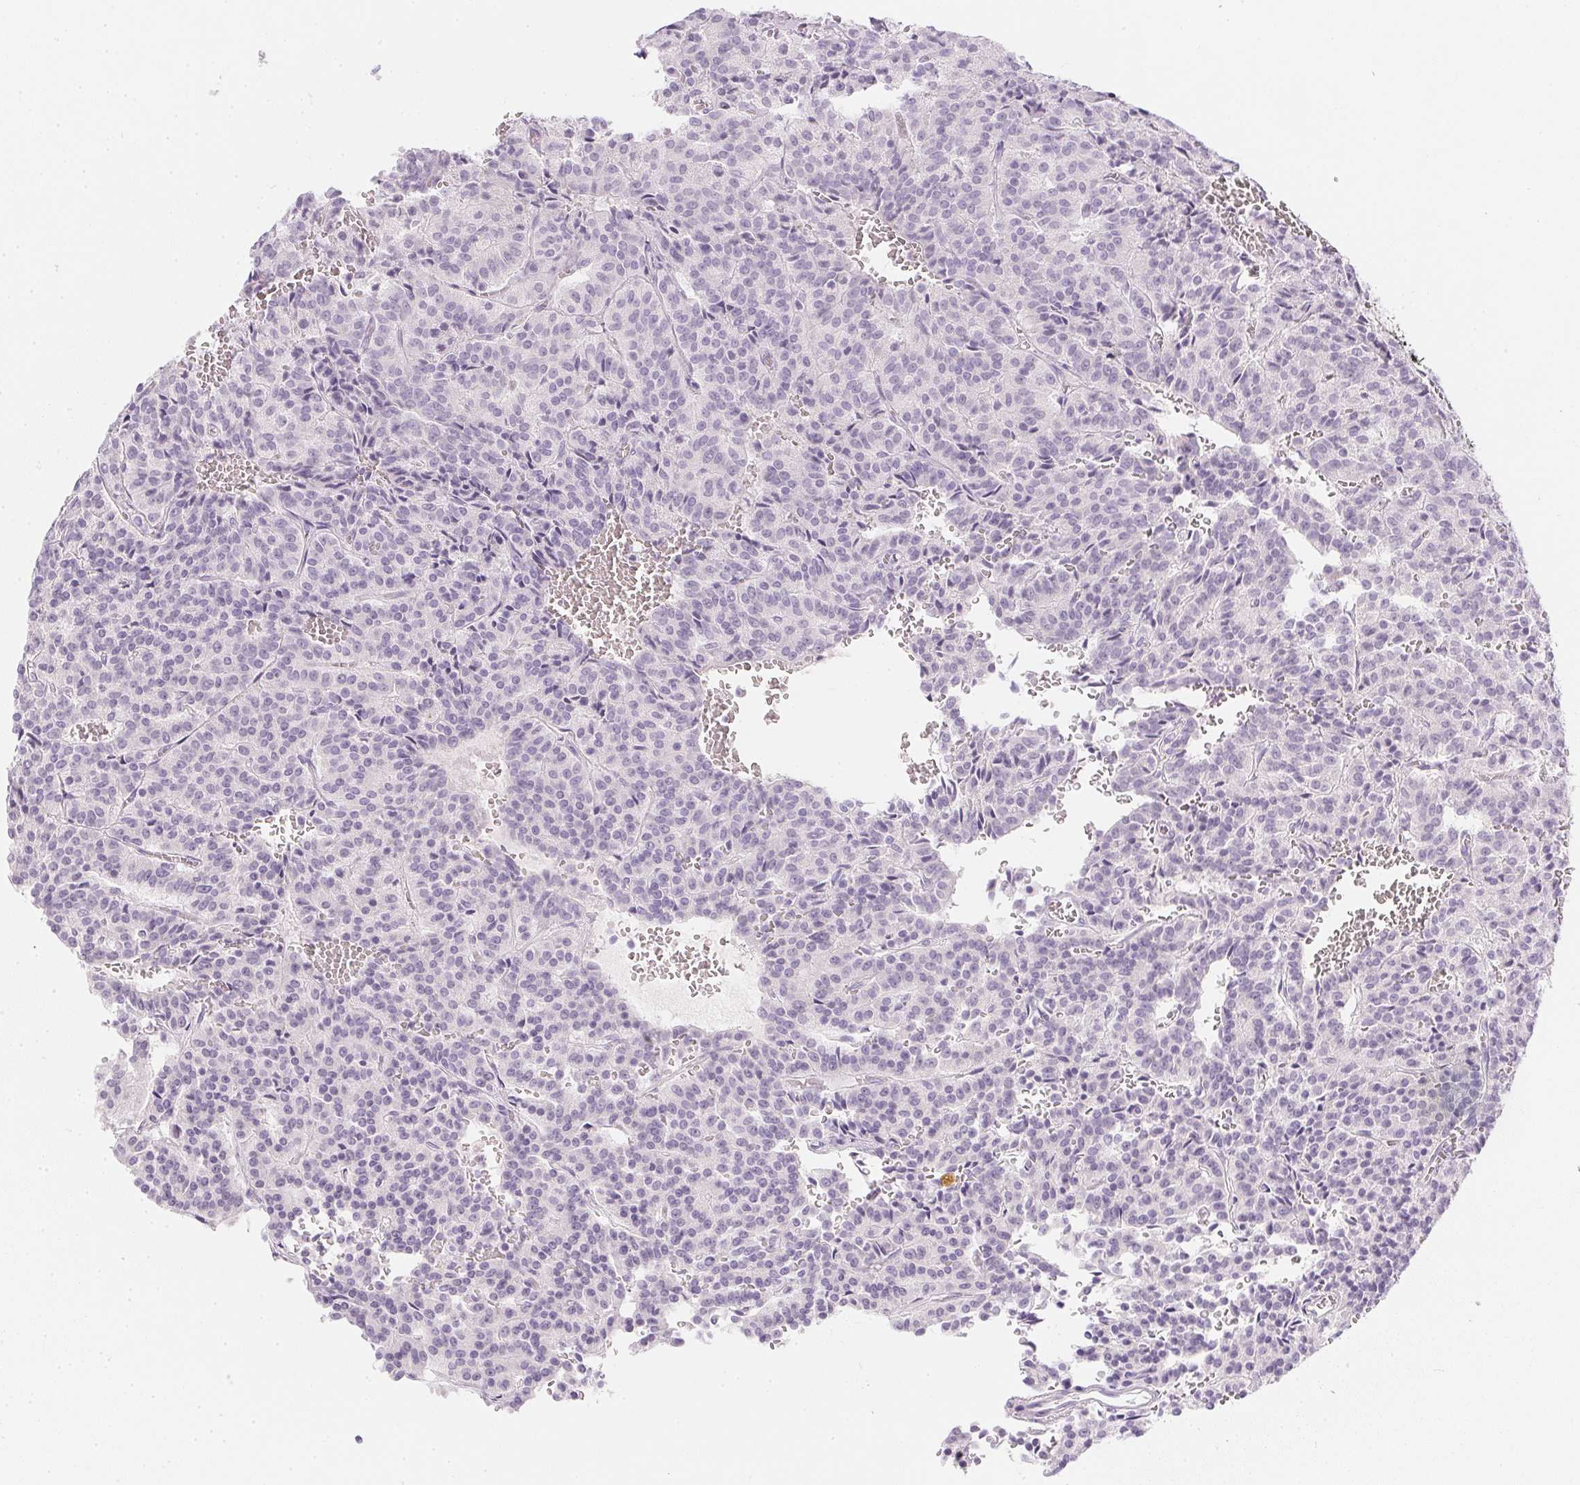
{"staining": {"intensity": "negative", "quantity": "none", "location": "none"}, "tissue": "carcinoid", "cell_type": "Tumor cells", "image_type": "cancer", "snomed": [{"axis": "morphology", "description": "Carcinoid, malignant, NOS"}, {"axis": "topography", "description": "Lung"}], "caption": "Immunohistochemical staining of human carcinoid reveals no significant positivity in tumor cells.", "gene": "PPY", "patient": {"sex": "male", "age": 70}}